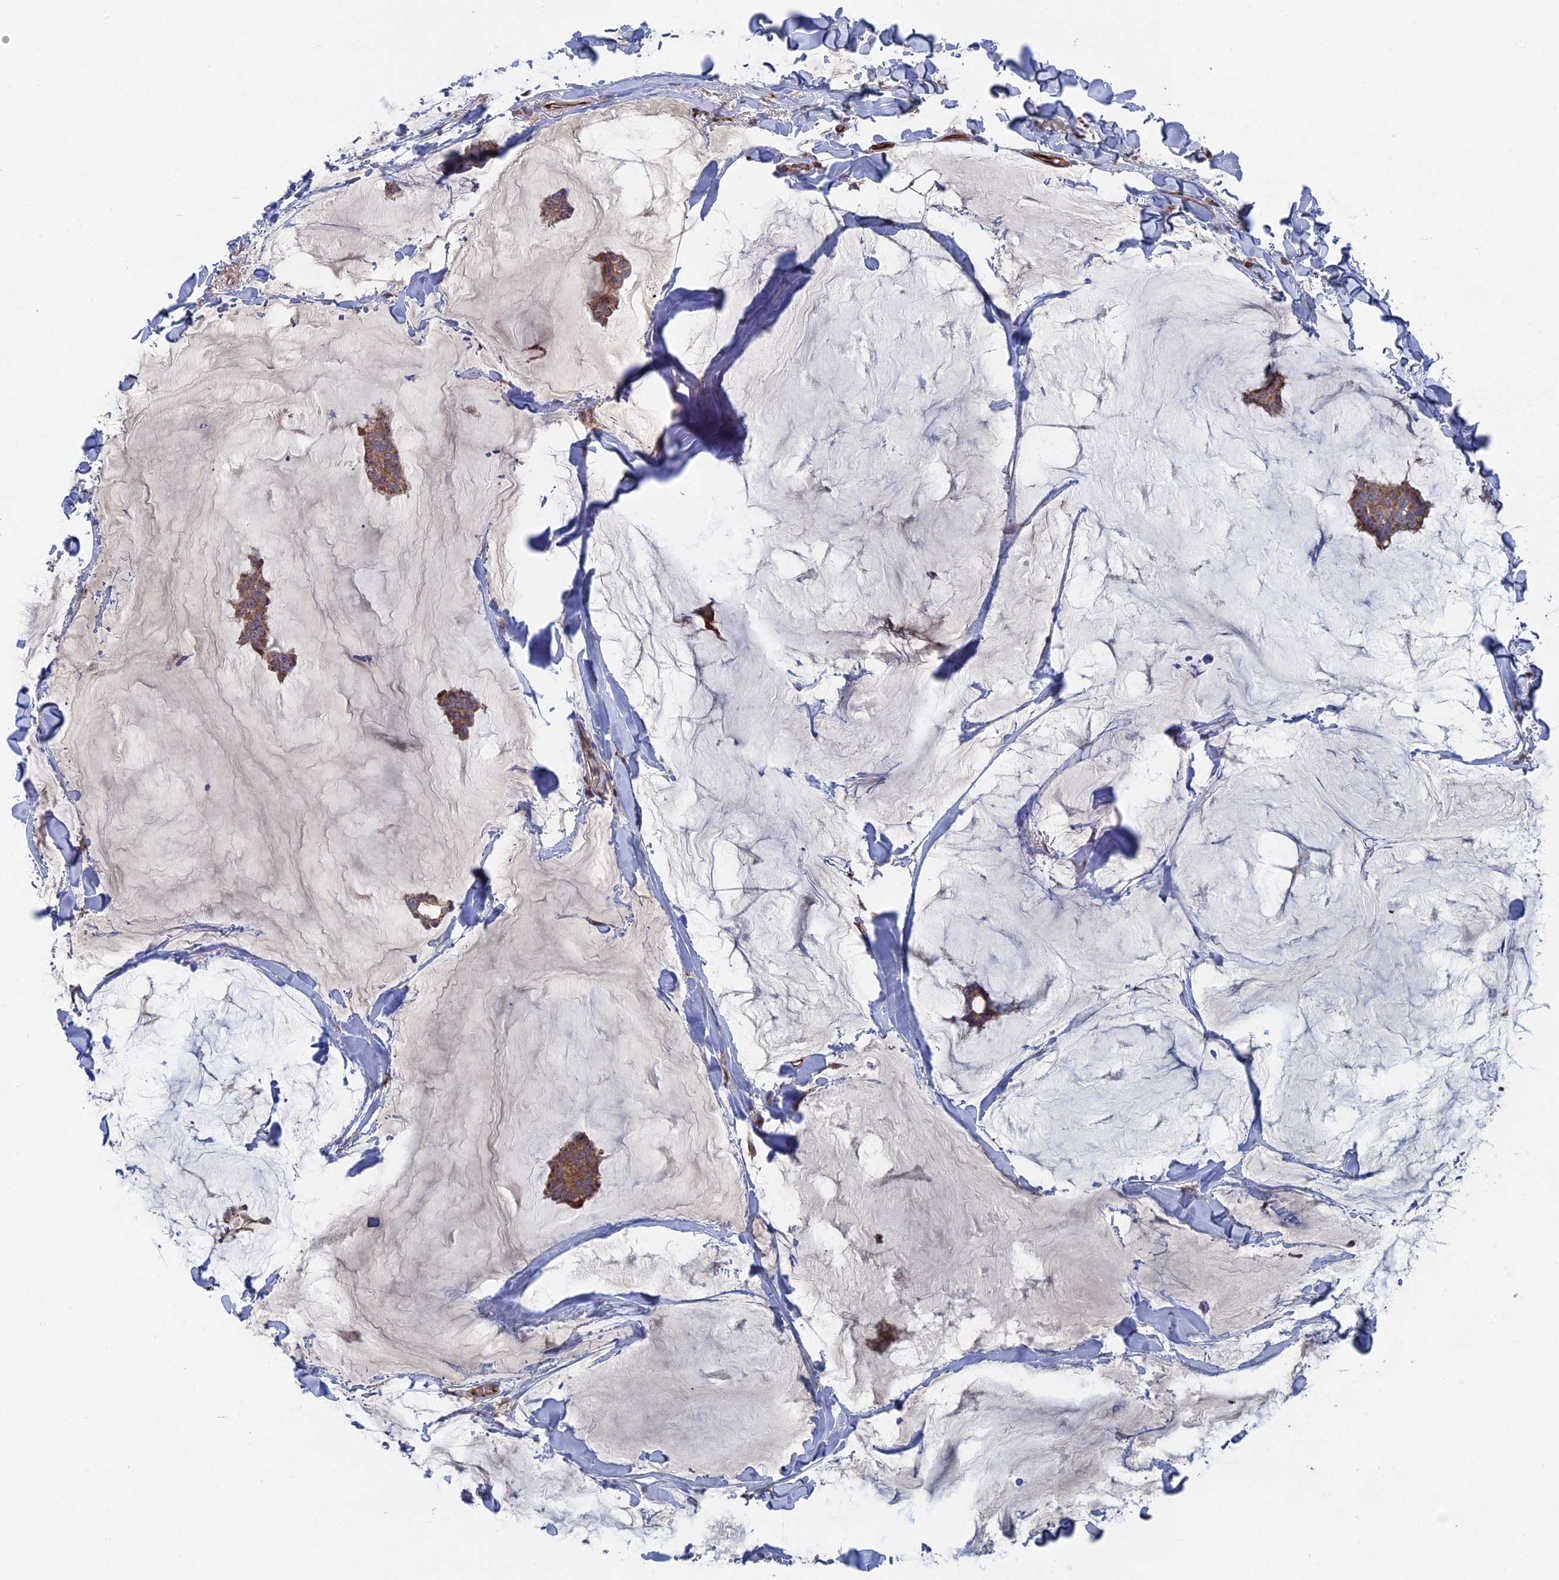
{"staining": {"intensity": "moderate", "quantity": ">75%", "location": "cytoplasmic/membranous"}, "tissue": "breast cancer", "cell_type": "Tumor cells", "image_type": "cancer", "snomed": [{"axis": "morphology", "description": "Duct carcinoma"}, {"axis": "topography", "description": "Breast"}], "caption": "Immunohistochemistry (IHC) of breast cancer displays medium levels of moderate cytoplasmic/membranous positivity in approximately >75% of tumor cells. (DAB (3,3'-diaminobenzidine) = brown stain, brightfield microscopy at high magnification).", "gene": "SMG9", "patient": {"sex": "female", "age": 93}}